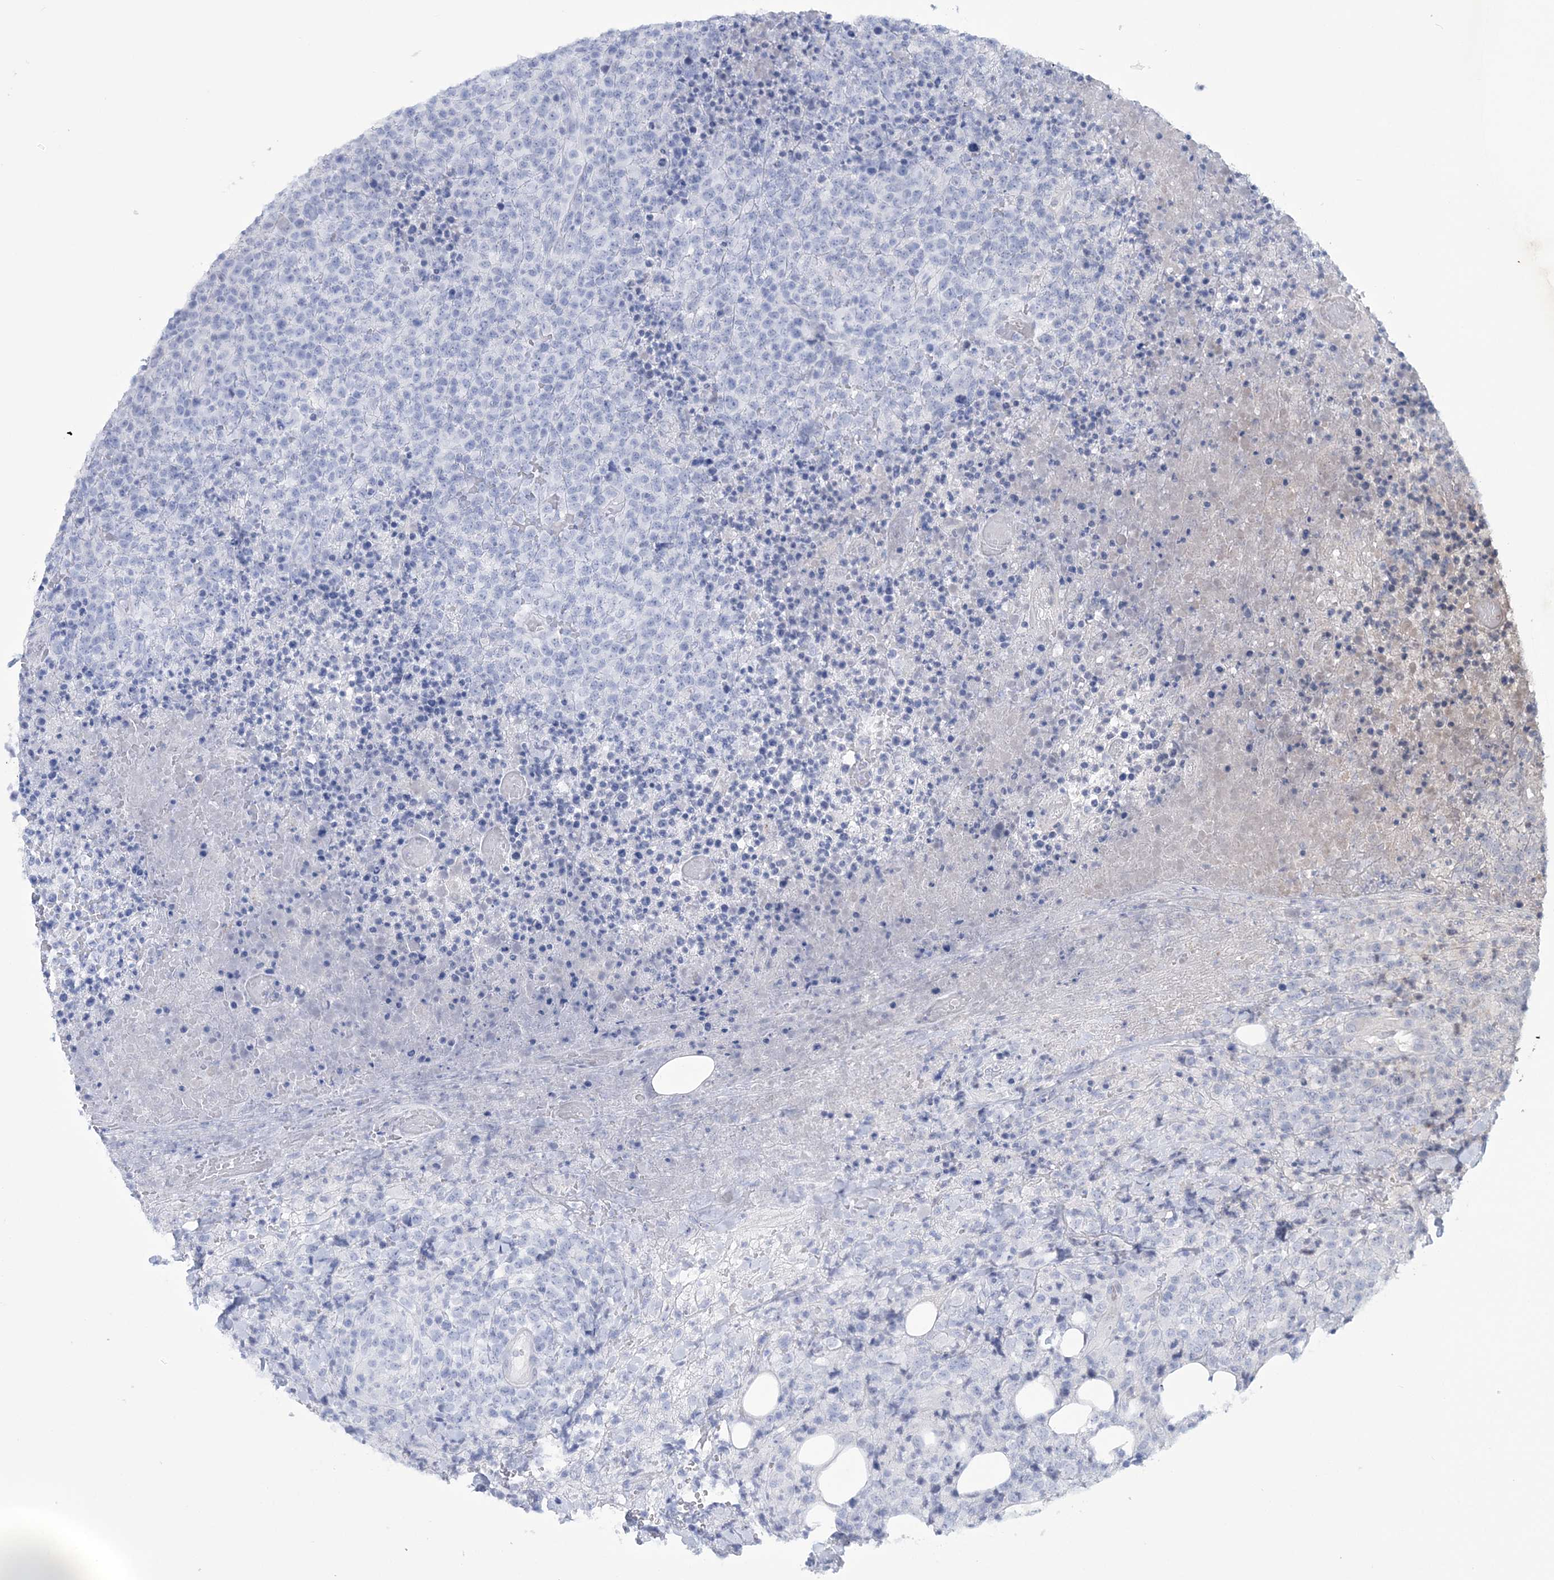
{"staining": {"intensity": "negative", "quantity": "none", "location": "none"}, "tissue": "lymphoma", "cell_type": "Tumor cells", "image_type": "cancer", "snomed": [{"axis": "morphology", "description": "Malignant lymphoma, non-Hodgkin's type, High grade"}, {"axis": "topography", "description": "Lymph node"}], "caption": "Lymphoma was stained to show a protein in brown. There is no significant positivity in tumor cells.", "gene": "DPCD", "patient": {"sex": "male", "age": 13}}